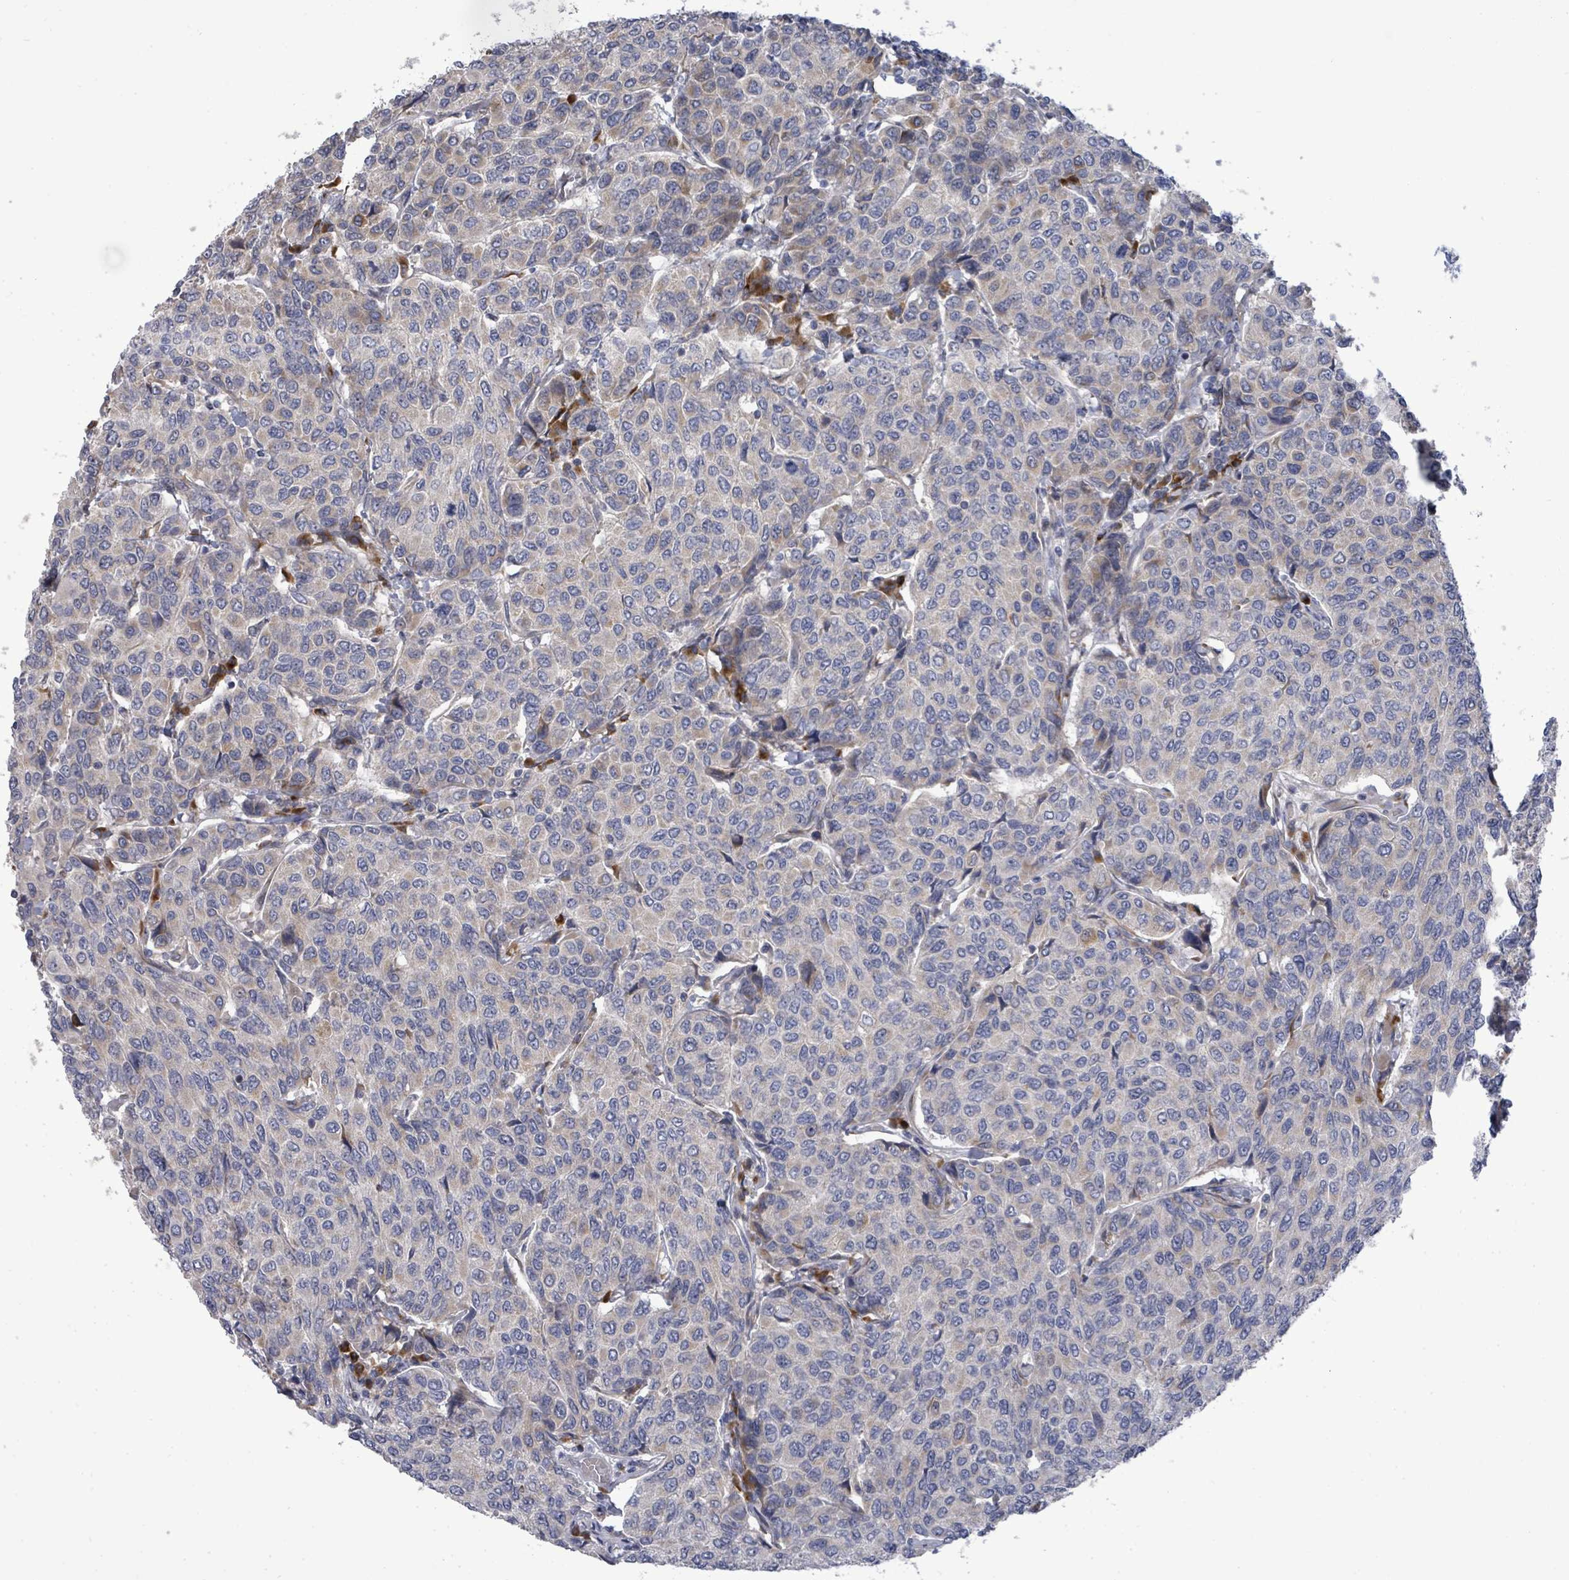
{"staining": {"intensity": "negative", "quantity": "none", "location": "none"}, "tissue": "breast cancer", "cell_type": "Tumor cells", "image_type": "cancer", "snomed": [{"axis": "morphology", "description": "Duct carcinoma"}, {"axis": "topography", "description": "Breast"}], "caption": "This is an immunohistochemistry (IHC) image of human breast cancer. There is no staining in tumor cells.", "gene": "SAR1A", "patient": {"sex": "female", "age": 55}}